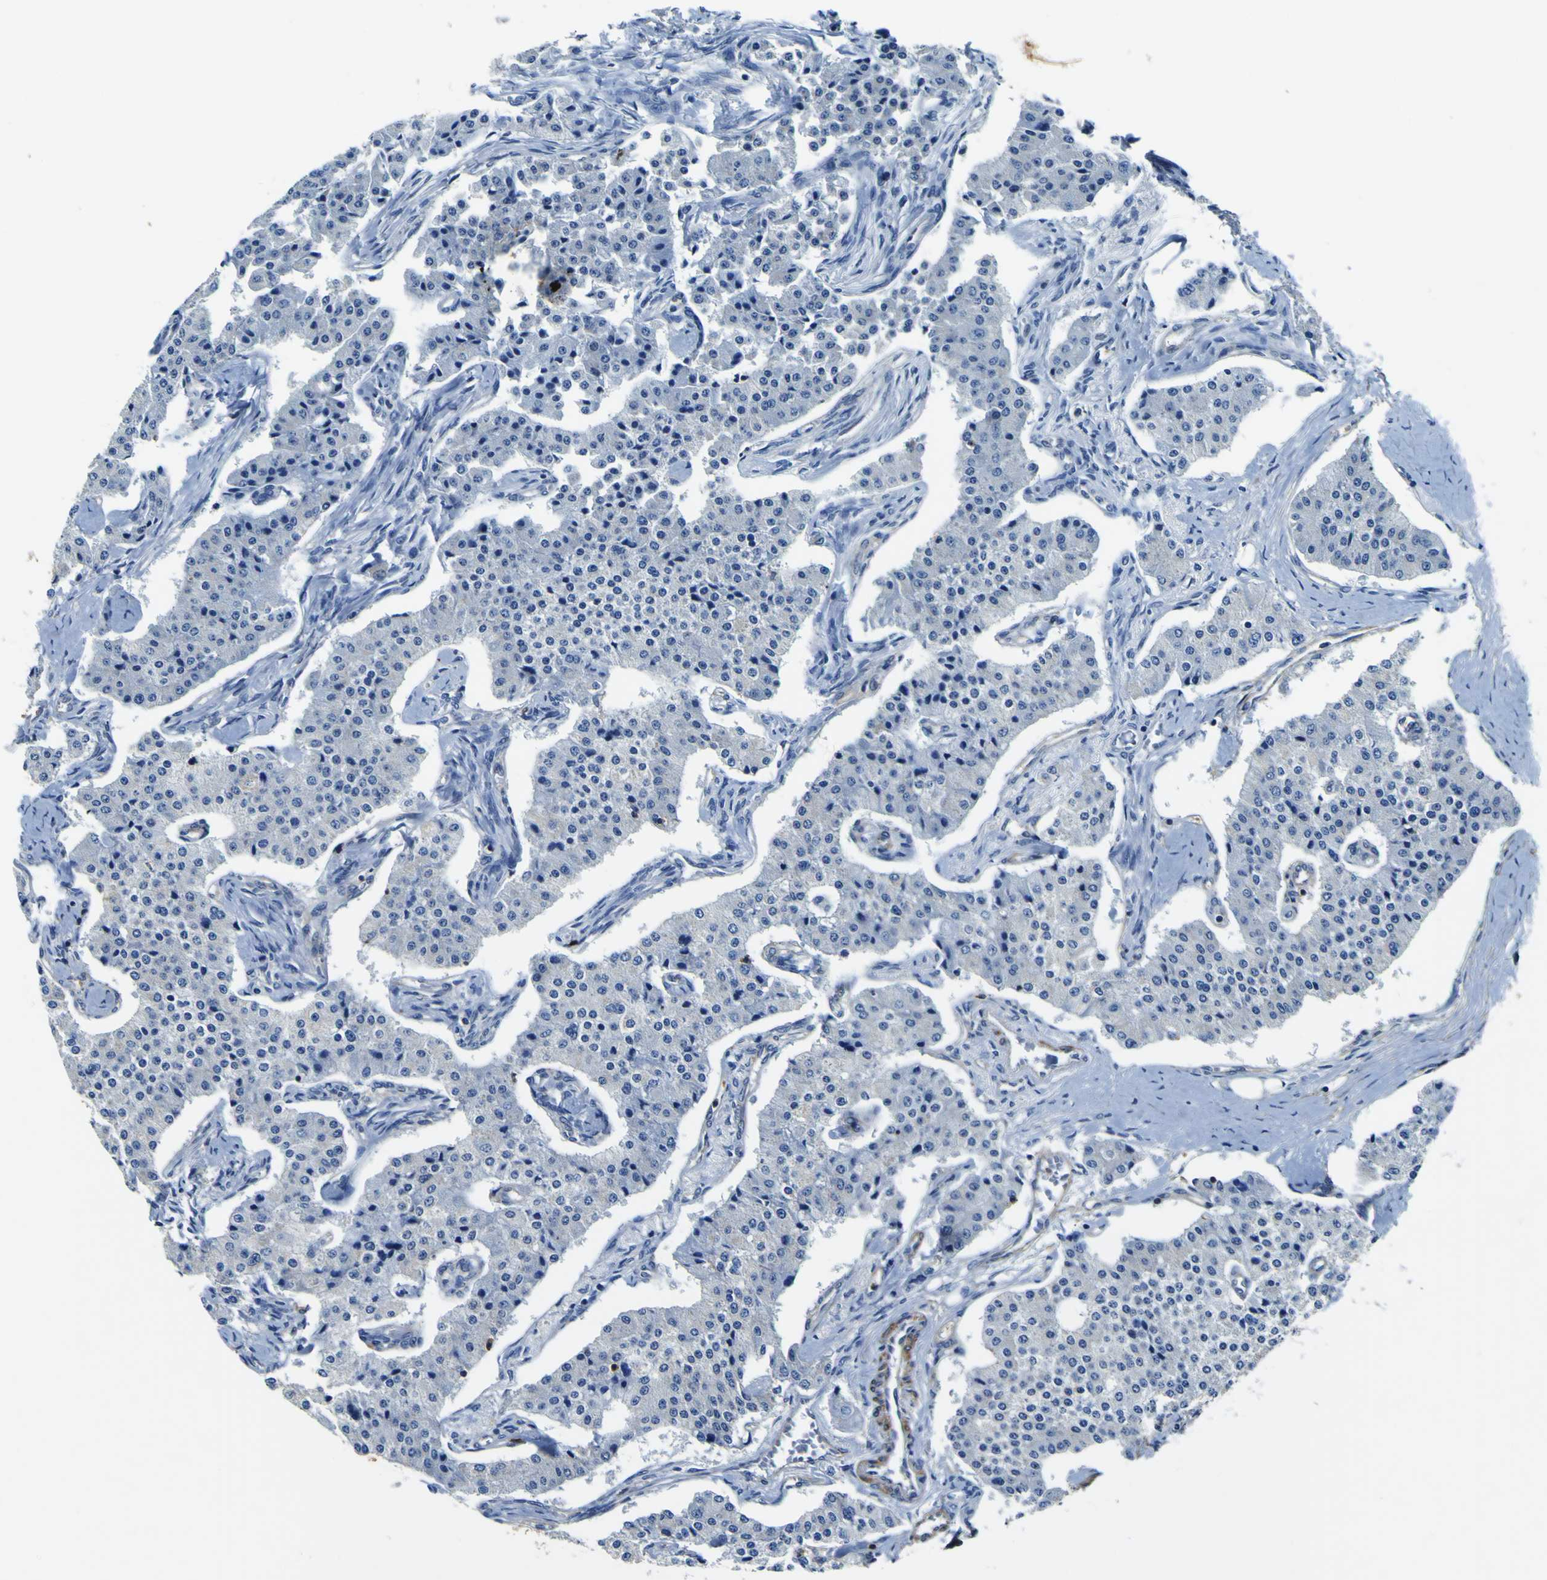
{"staining": {"intensity": "negative", "quantity": "none", "location": "none"}, "tissue": "carcinoid", "cell_type": "Tumor cells", "image_type": "cancer", "snomed": [{"axis": "morphology", "description": "Carcinoid, malignant, NOS"}, {"axis": "topography", "description": "Colon"}], "caption": "Immunohistochemistry (IHC) photomicrograph of human carcinoid stained for a protein (brown), which demonstrates no expression in tumor cells.", "gene": "CNR2", "patient": {"sex": "female", "age": 52}}